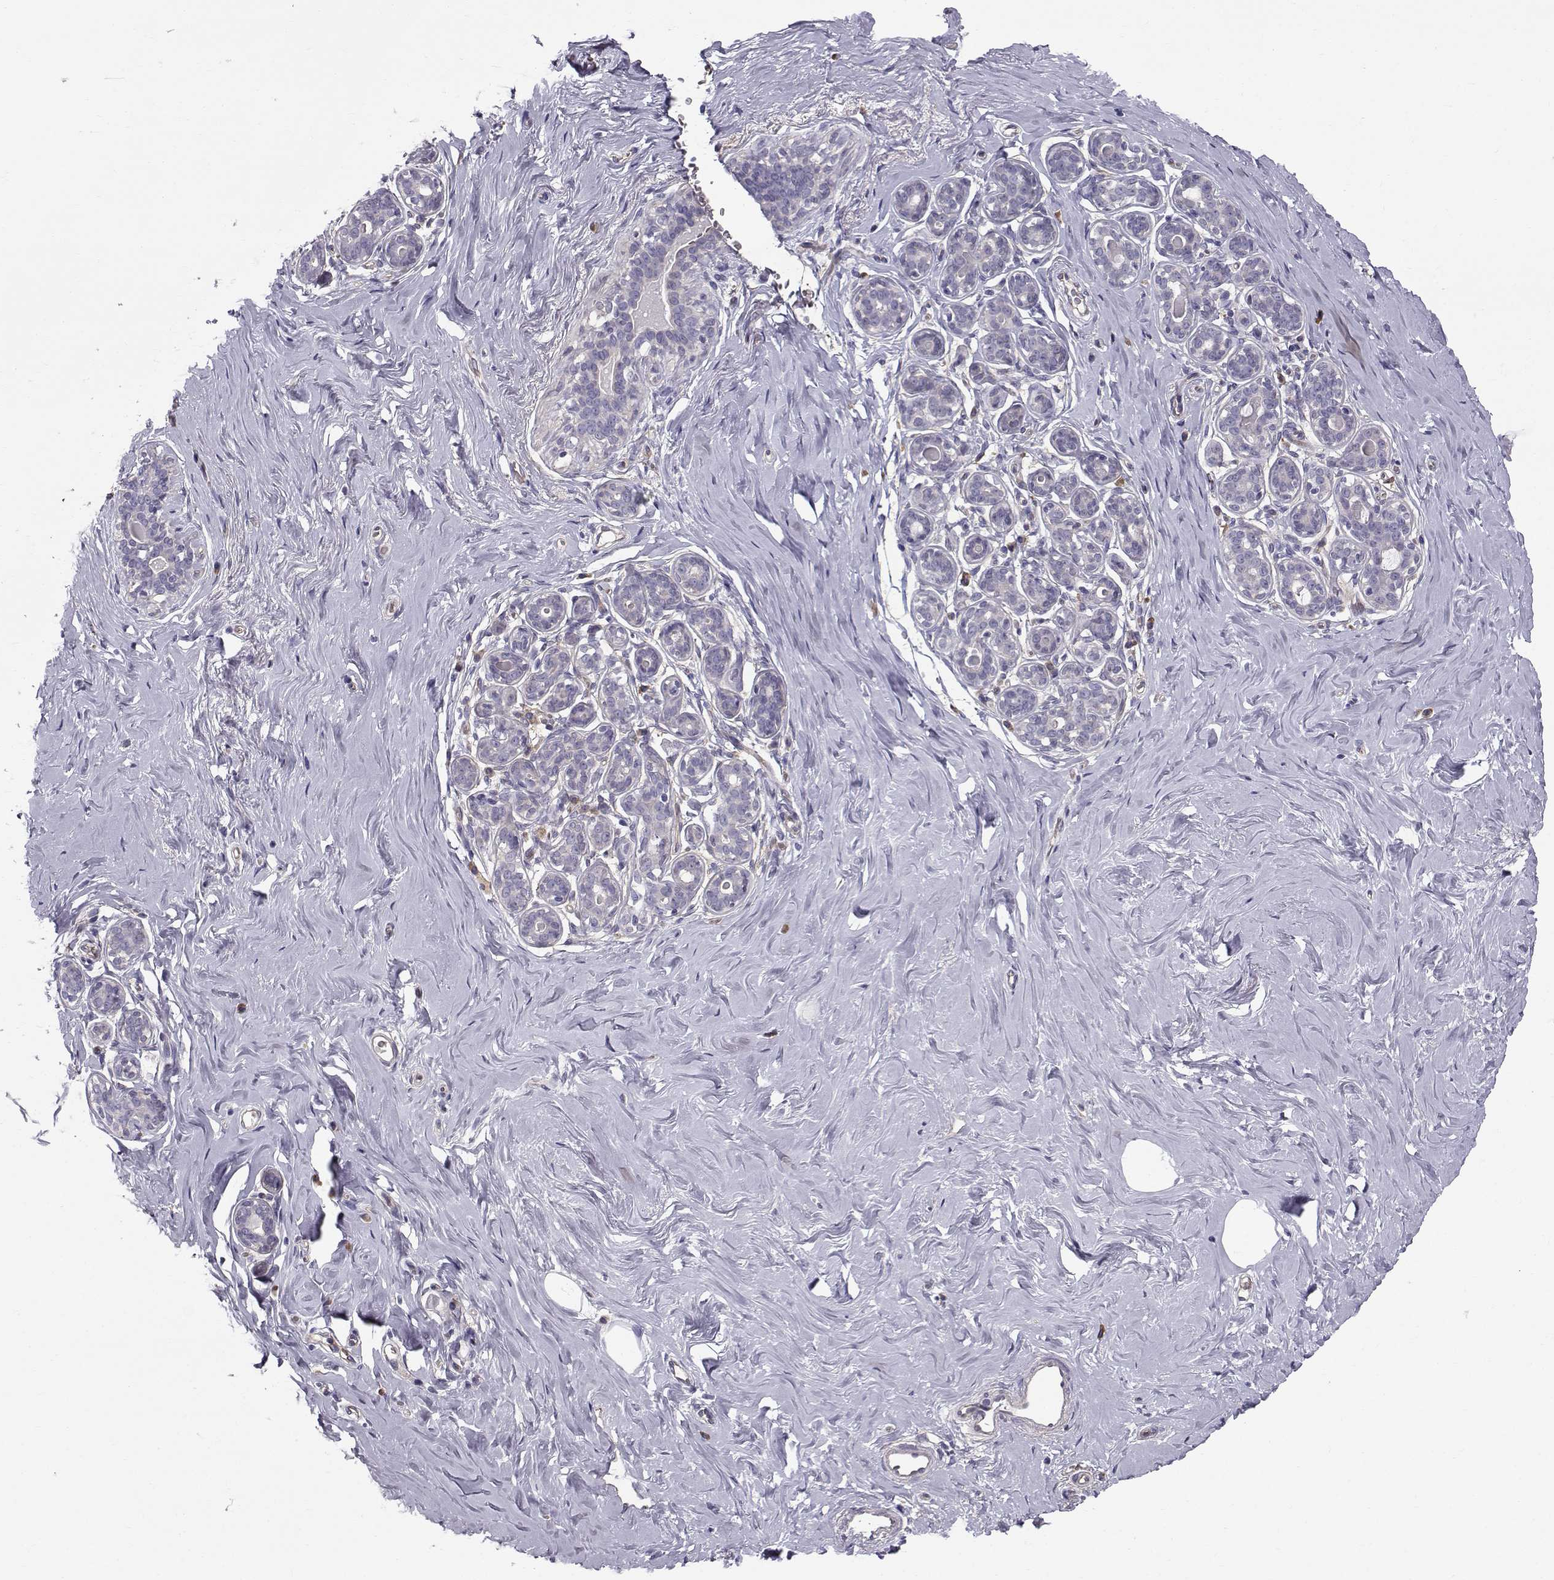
{"staining": {"intensity": "negative", "quantity": "none", "location": "none"}, "tissue": "breast", "cell_type": "Adipocytes", "image_type": "normal", "snomed": [{"axis": "morphology", "description": "Normal tissue, NOS"}, {"axis": "topography", "description": "Skin"}, {"axis": "topography", "description": "Breast"}], "caption": "IHC photomicrograph of benign human breast stained for a protein (brown), which reveals no expression in adipocytes. (DAB (3,3'-diaminobenzidine) IHC with hematoxylin counter stain).", "gene": "QPCT", "patient": {"sex": "female", "age": 43}}